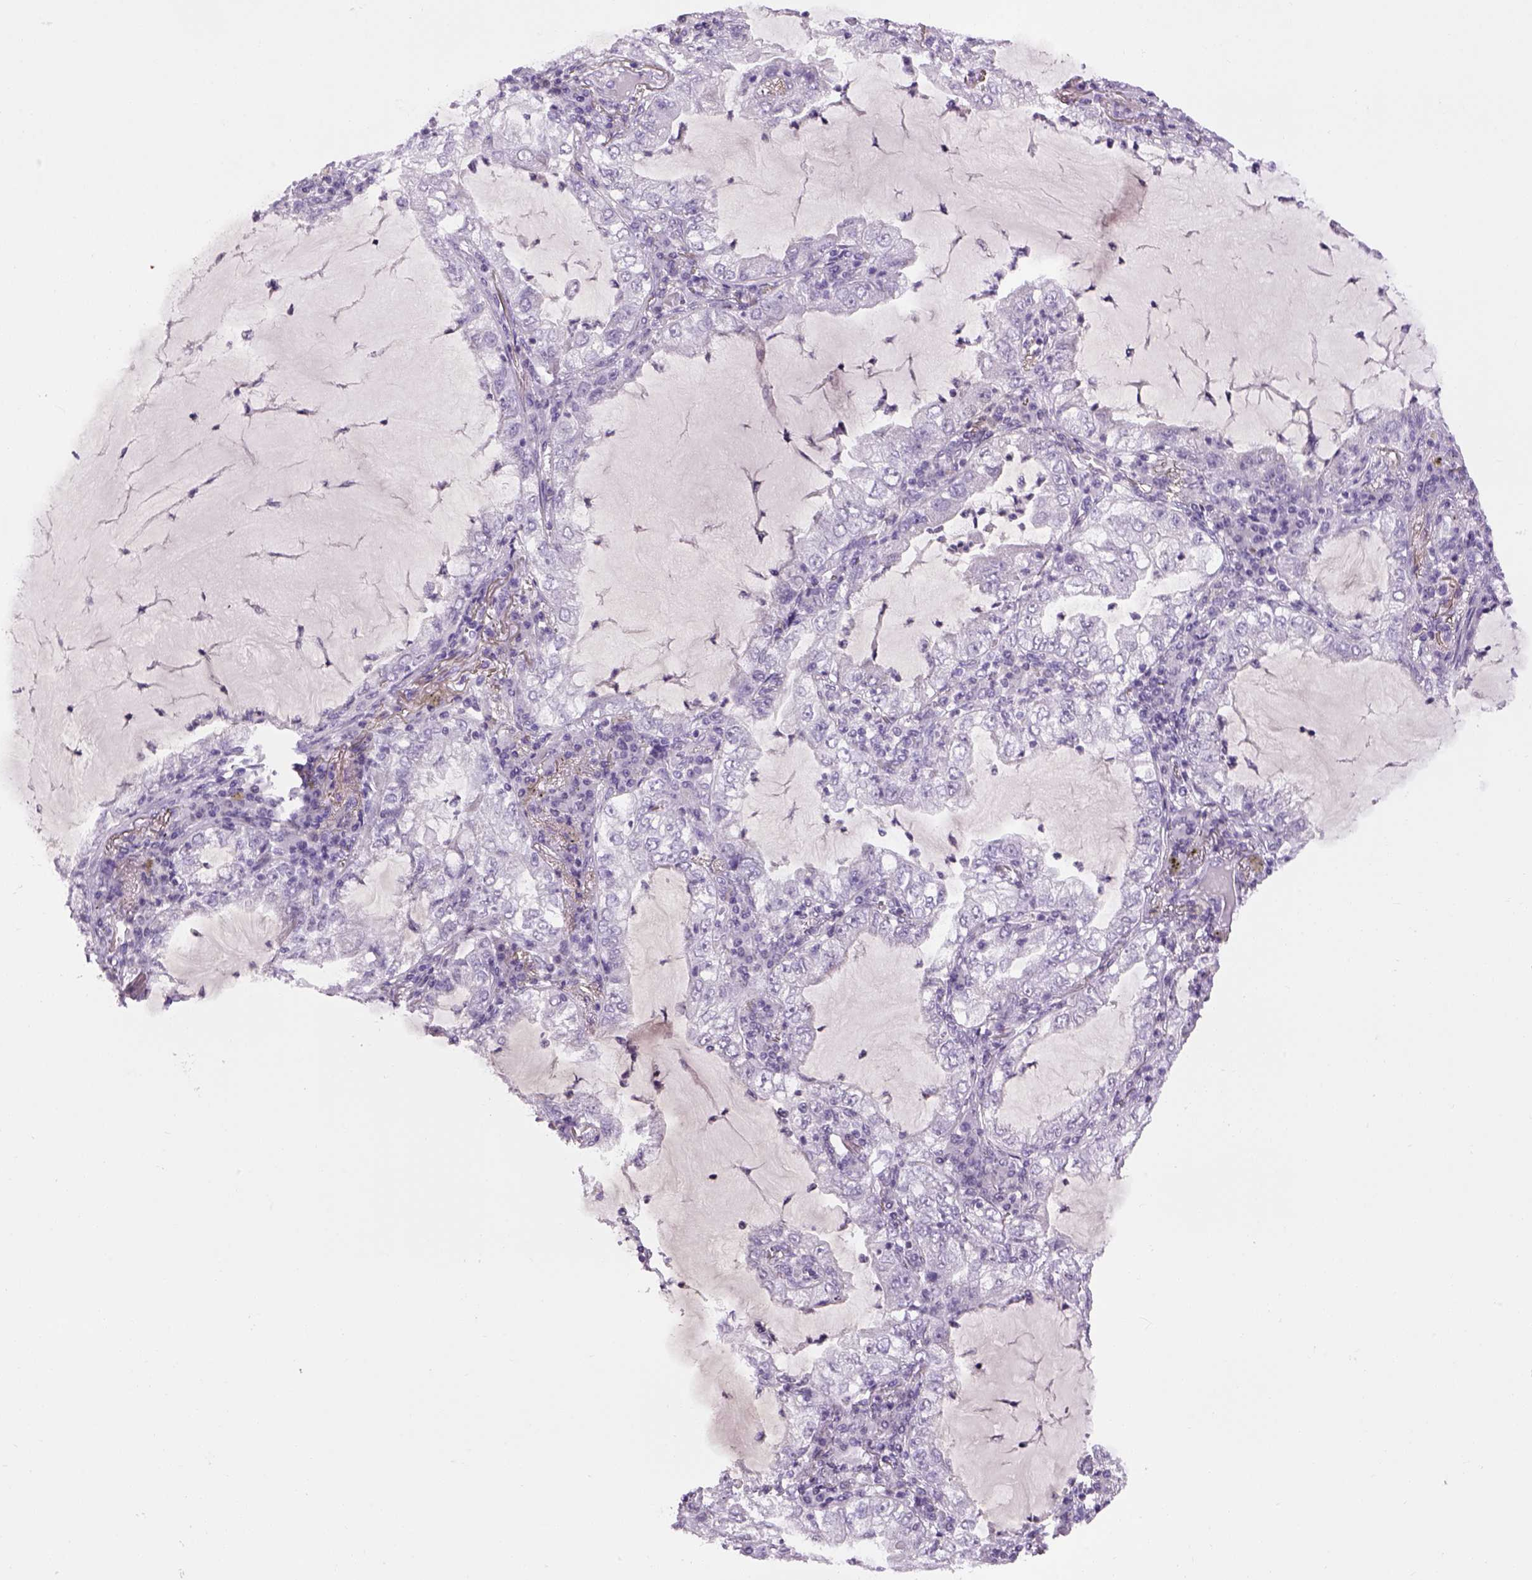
{"staining": {"intensity": "negative", "quantity": "none", "location": "none"}, "tissue": "lung cancer", "cell_type": "Tumor cells", "image_type": "cancer", "snomed": [{"axis": "morphology", "description": "Adenocarcinoma, NOS"}, {"axis": "topography", "description": "Lung"}], "caption": "The histopathology image reveals no staining of tumor cells in adenocarcinoma (lung). The staining was performed using DAB (3,3'-diaminobenzidine) to visualize the protein expression in brown, while the nuclei were stained in blue with hematoxylin (Magnification: 20x).", "gene": "PRRT1", "patient": {"sex": "female", "age": 73}}